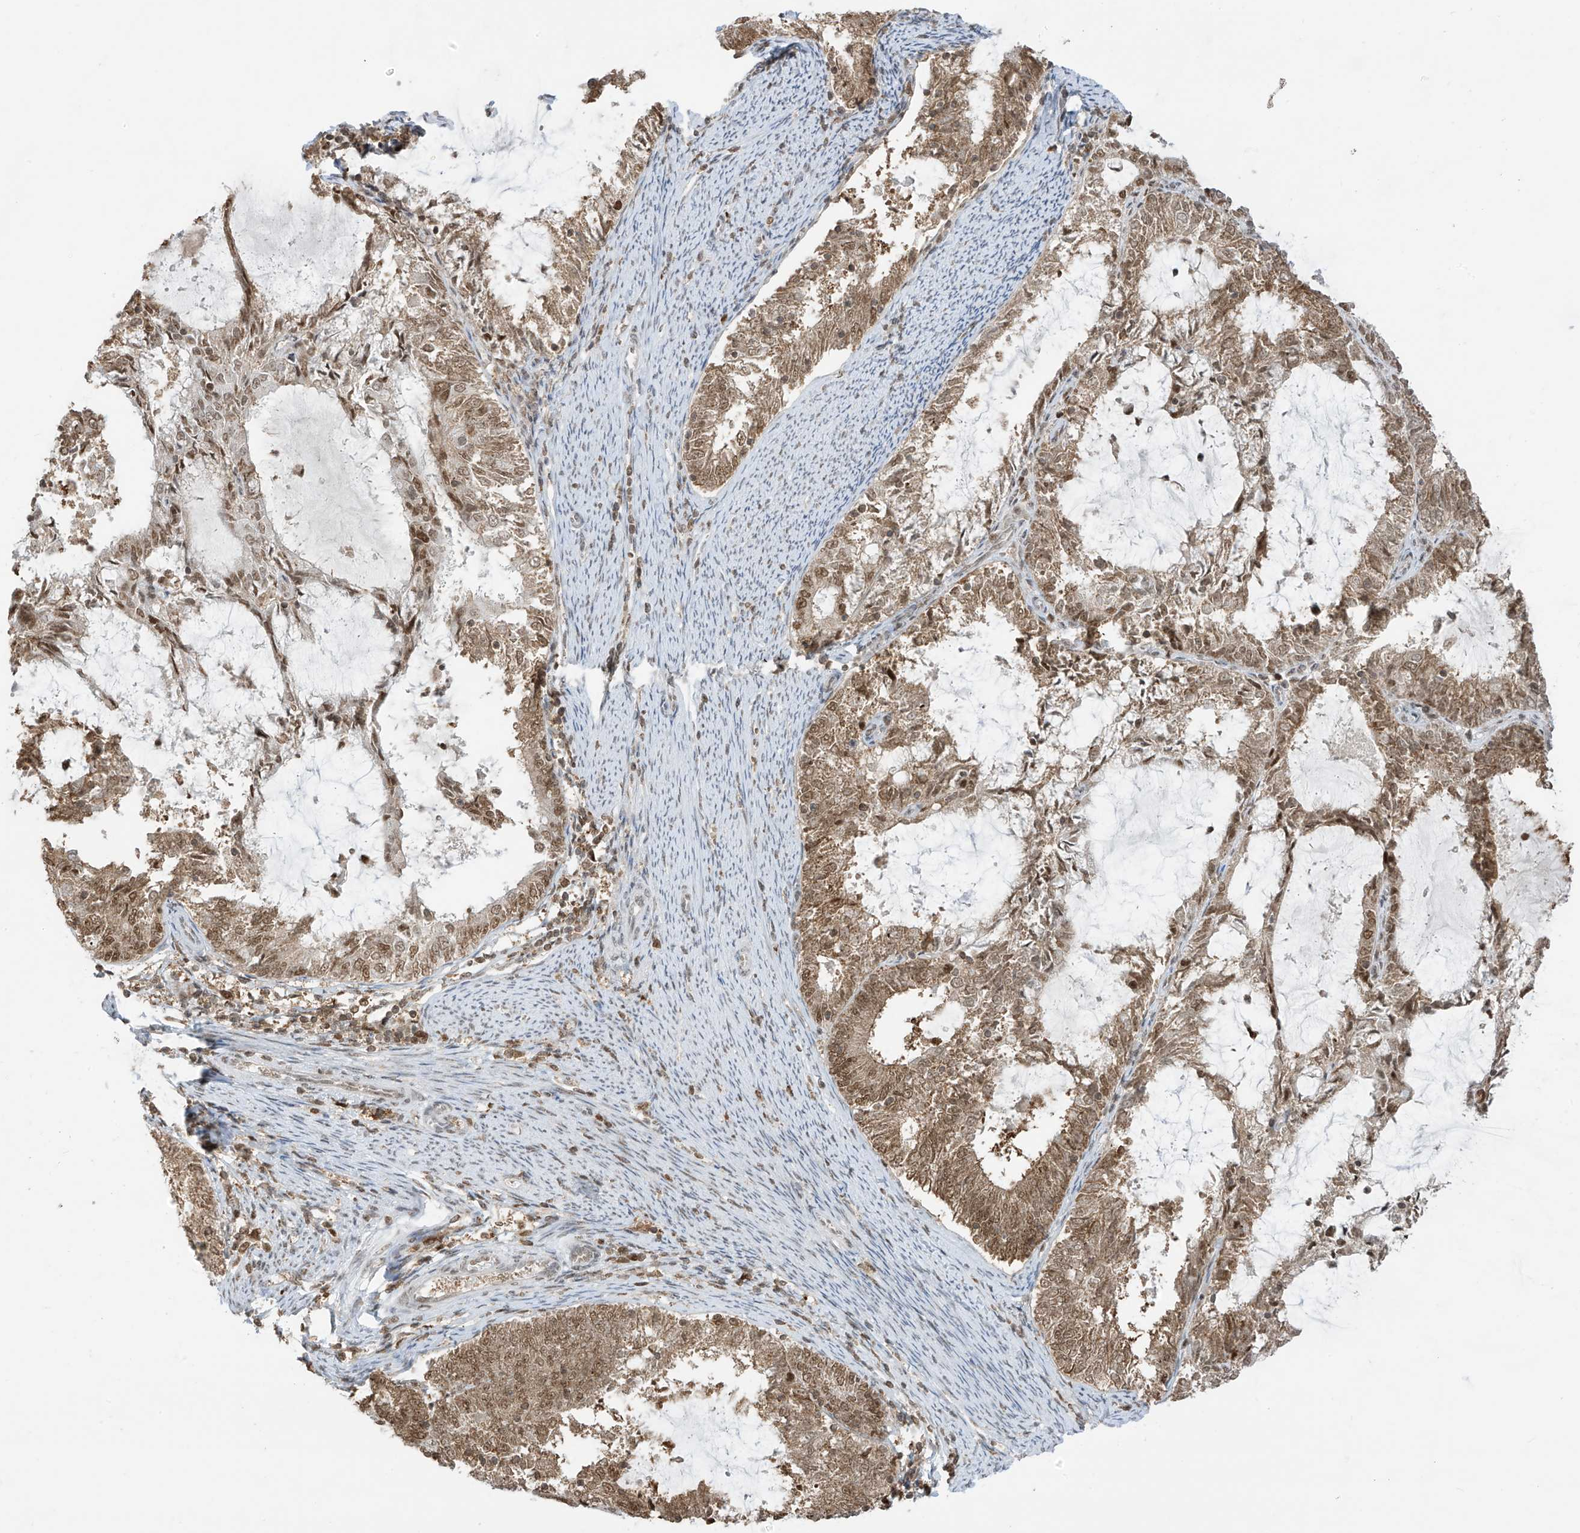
{"staining": {"intensity": "moderate", "quantity": ">75%", "location": "nuclear"}, "tissue": "endometrial cancer", "cell_type": "Tumor cells", "image_type": "cancer", "snomed": [{"axis": "morphology", "description": "Adenocarcinoma, NOS"}, {"axis": "topography", "description": "Endometrium"}], "caption": "The photomicrograph displays a brown stain indicating the presence of a protein in the nuclear of tumor cells in endometrial adenocarcinoma.", "gene": "KPNB1", "patient": {"sex": "female", "age": 57}}